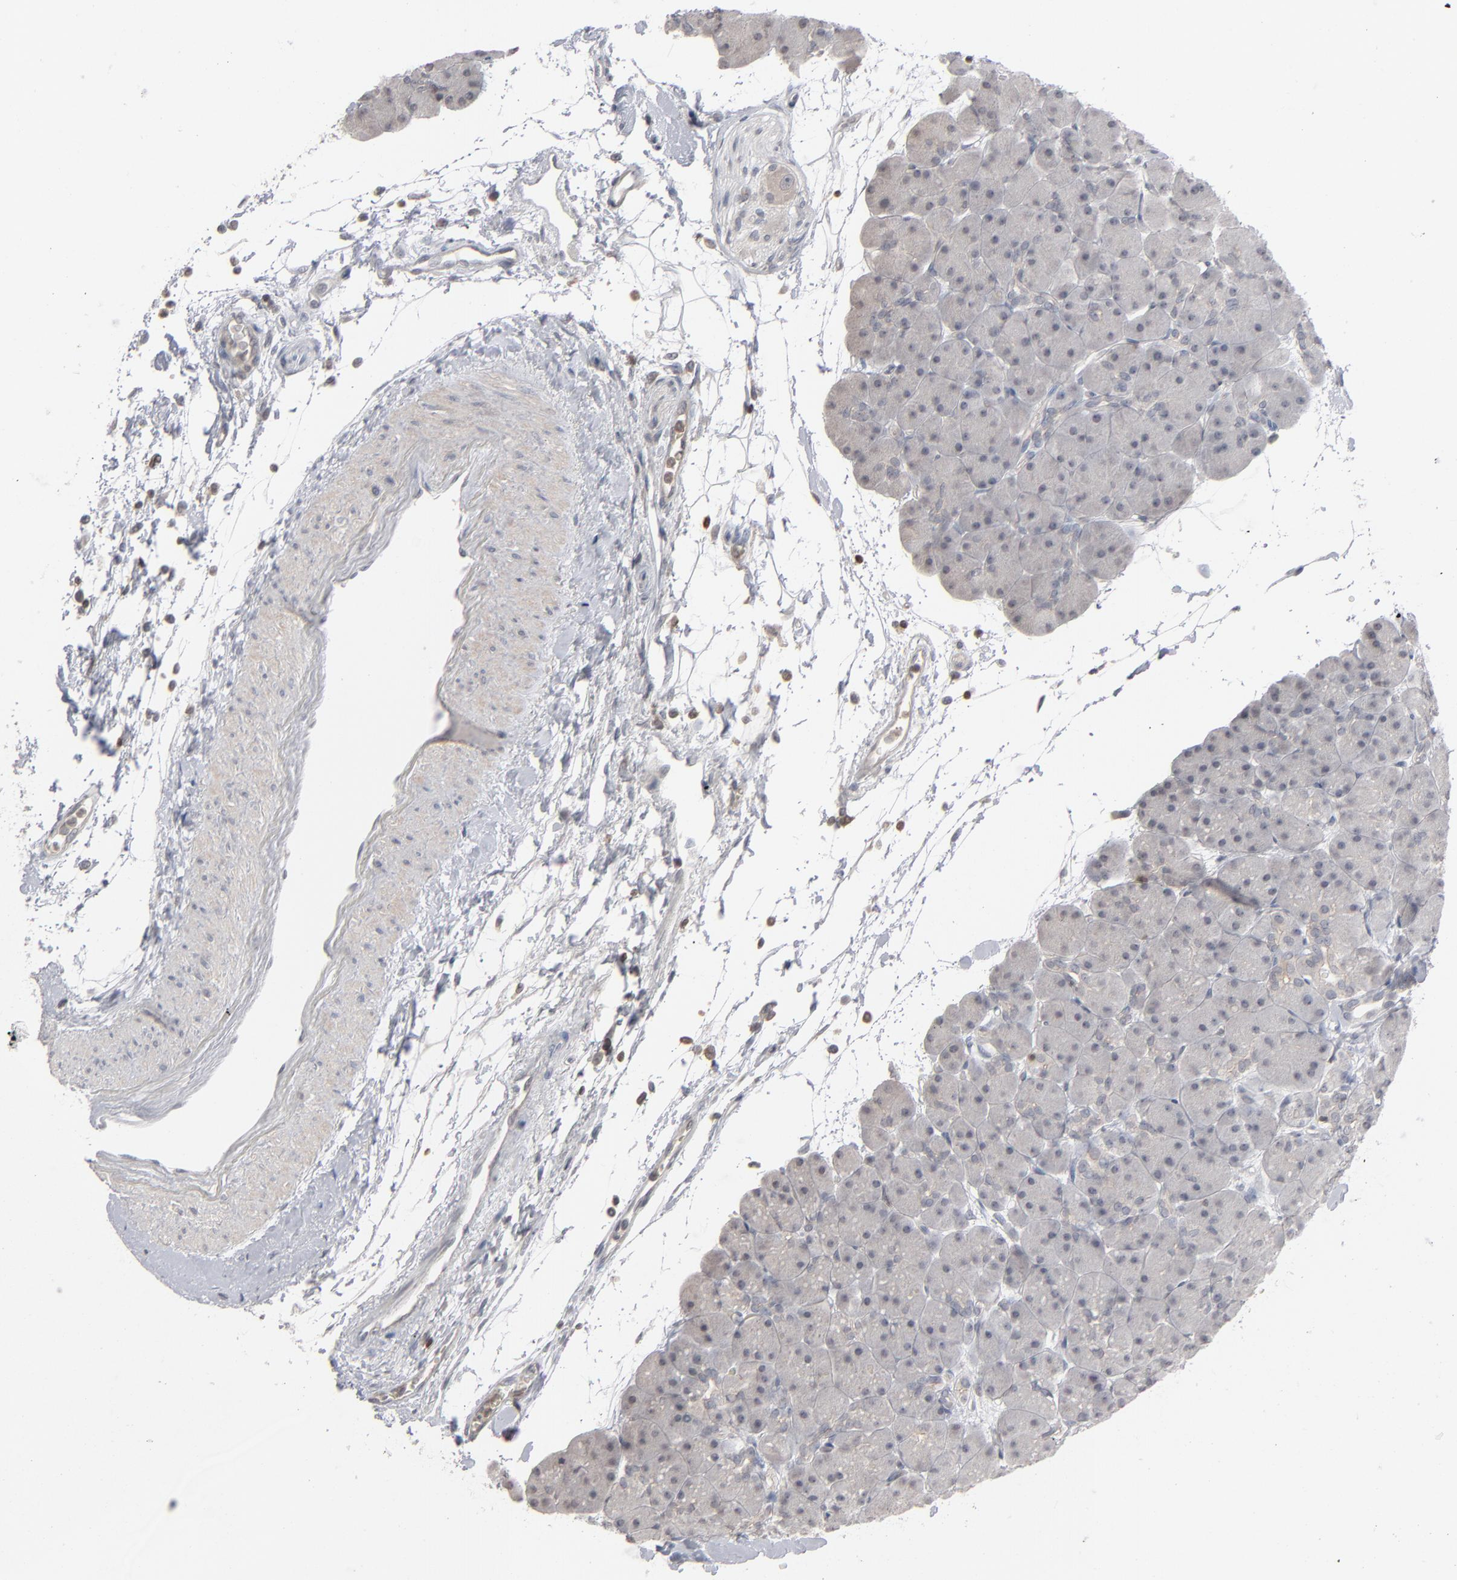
{"staining": {"intensity": "negative", "quantity": "none", "location": "none"}, "tissue": "pancreas", "cell_type": "Exocrine glandular cells", "image_type": "normal", "snomed": [{"axis": "morphology", "description": "Normal tissue, NOS"}, {"axis": "topography", "description": "Pancreas"}], "caption": "Immunohistochemical staining of unremarkable human pancreas displays no significant positivity in exocrine glandular cells.", "gene": "STAT4", "patient": {"sex": "male", "age": 66}}